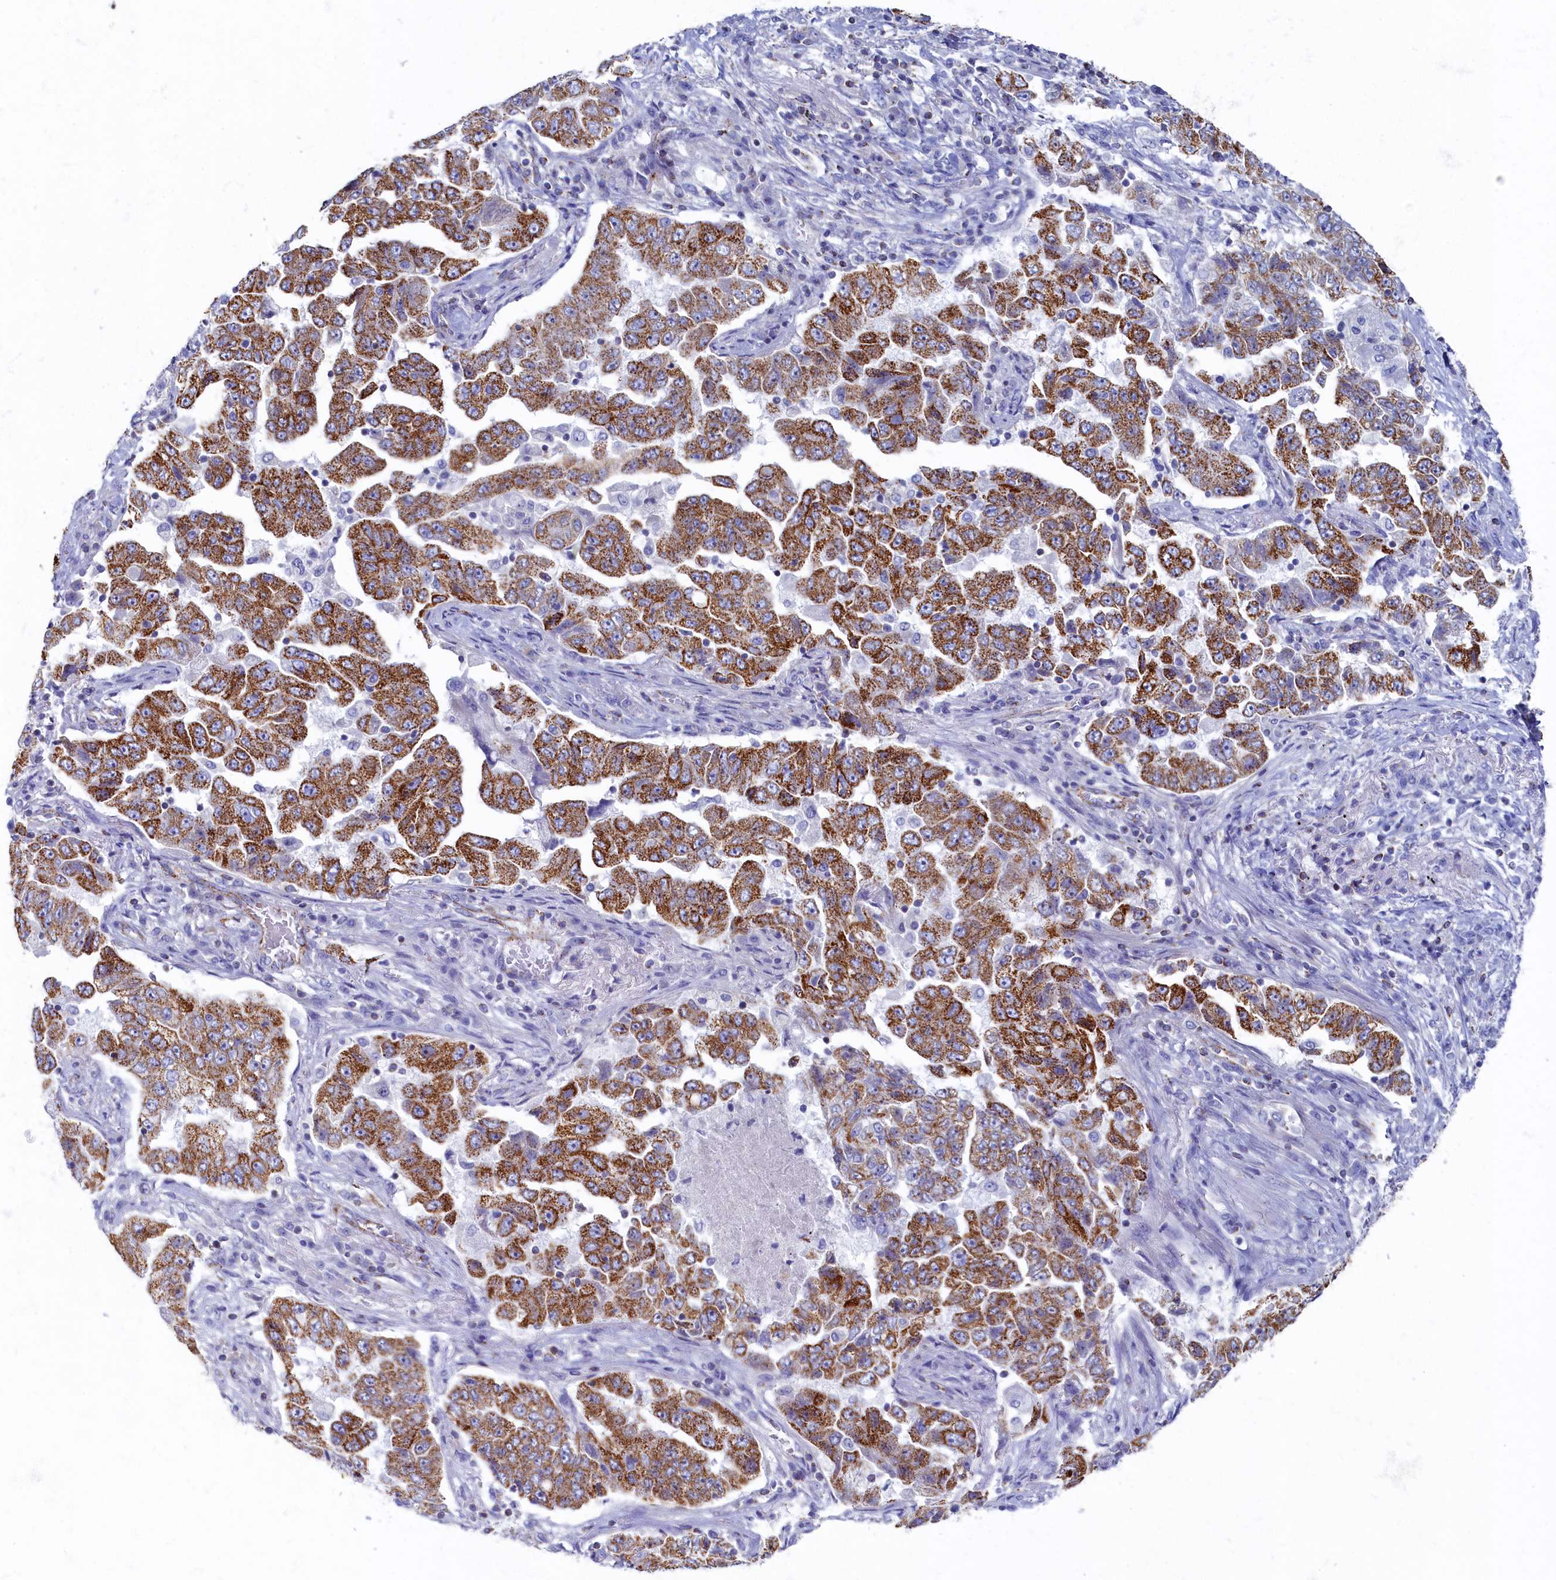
{"staining": {"intensity": "strong", "quantity": "25%-75%", "location": "cytoplasmic/membranous"}, "tissue": "lung cancer", "cell_type": "Tumor cells", "image_type": "cancer", "snomed": [{"axis": "morphology", "description": "Adenocarcinoma, NOS"}, {"axis": "topography", "description": "Lung"}], "caption": "Immunohistochemical staining of adenocarcinoma (lung) reveals strong cytoplasmic/membranous protein expression in about 25%-75% of tumor cells. (IHC, brightfield microscopy, high magnification).", "gene": "OCIAD2", "patient": {"sex": "female", "age": 51}}